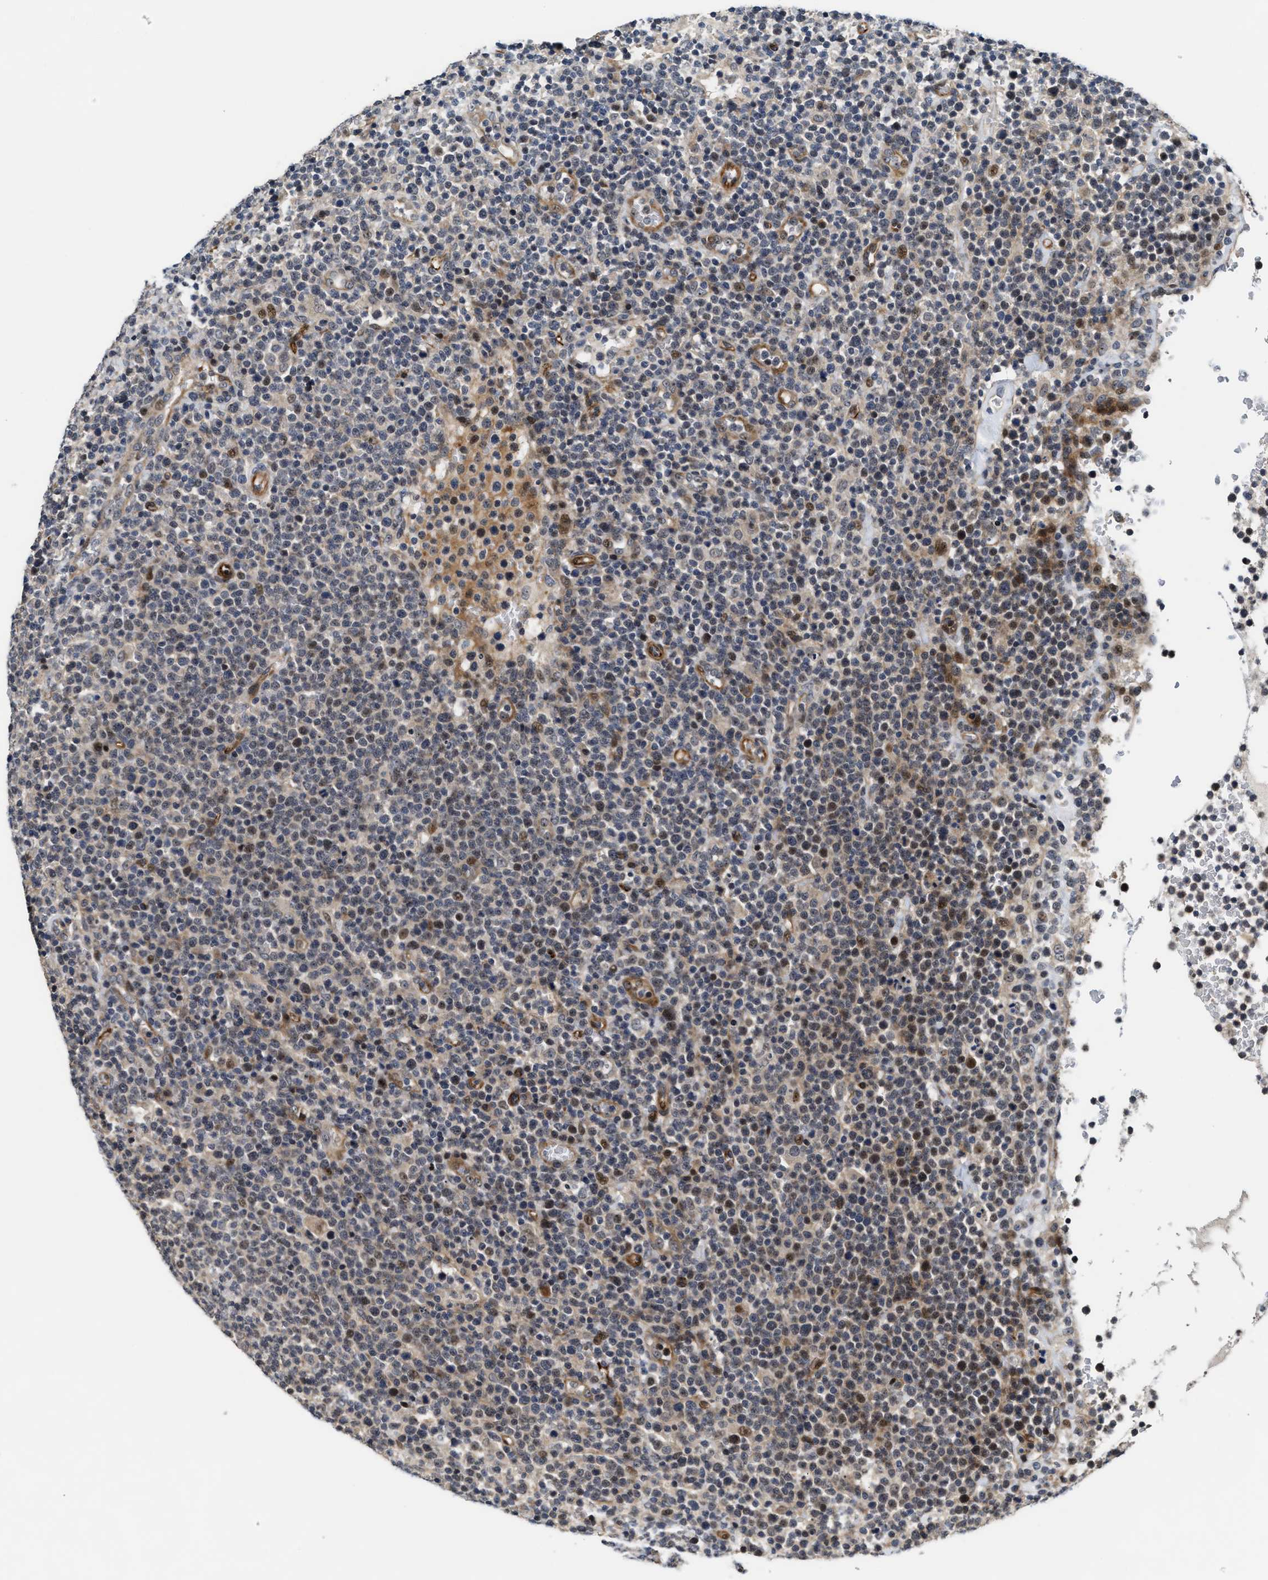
{"staining": {"intensity": "moderate", "quantity": "25%-75%", "location": "nuclear"}, "tissue": "lymphoma", "cell_type": "Tumor cells", "image_type": "cancer", "snomed": [{"axis": "morphology", "description": "Malignant lymphoma, non-Hodgkin's type, High grade"}, {"axis": "topography", "description": "Lymph node"}], "caption": "The histopathology image shows staining of malignant lymphoma, non-Hodgkin's type (high-grade), revealing moderate nuclear protein positivity (brown color) within tumor cells.", "gene": "ALDH3A2", "patient": {"sex": "male", "age": 61}}